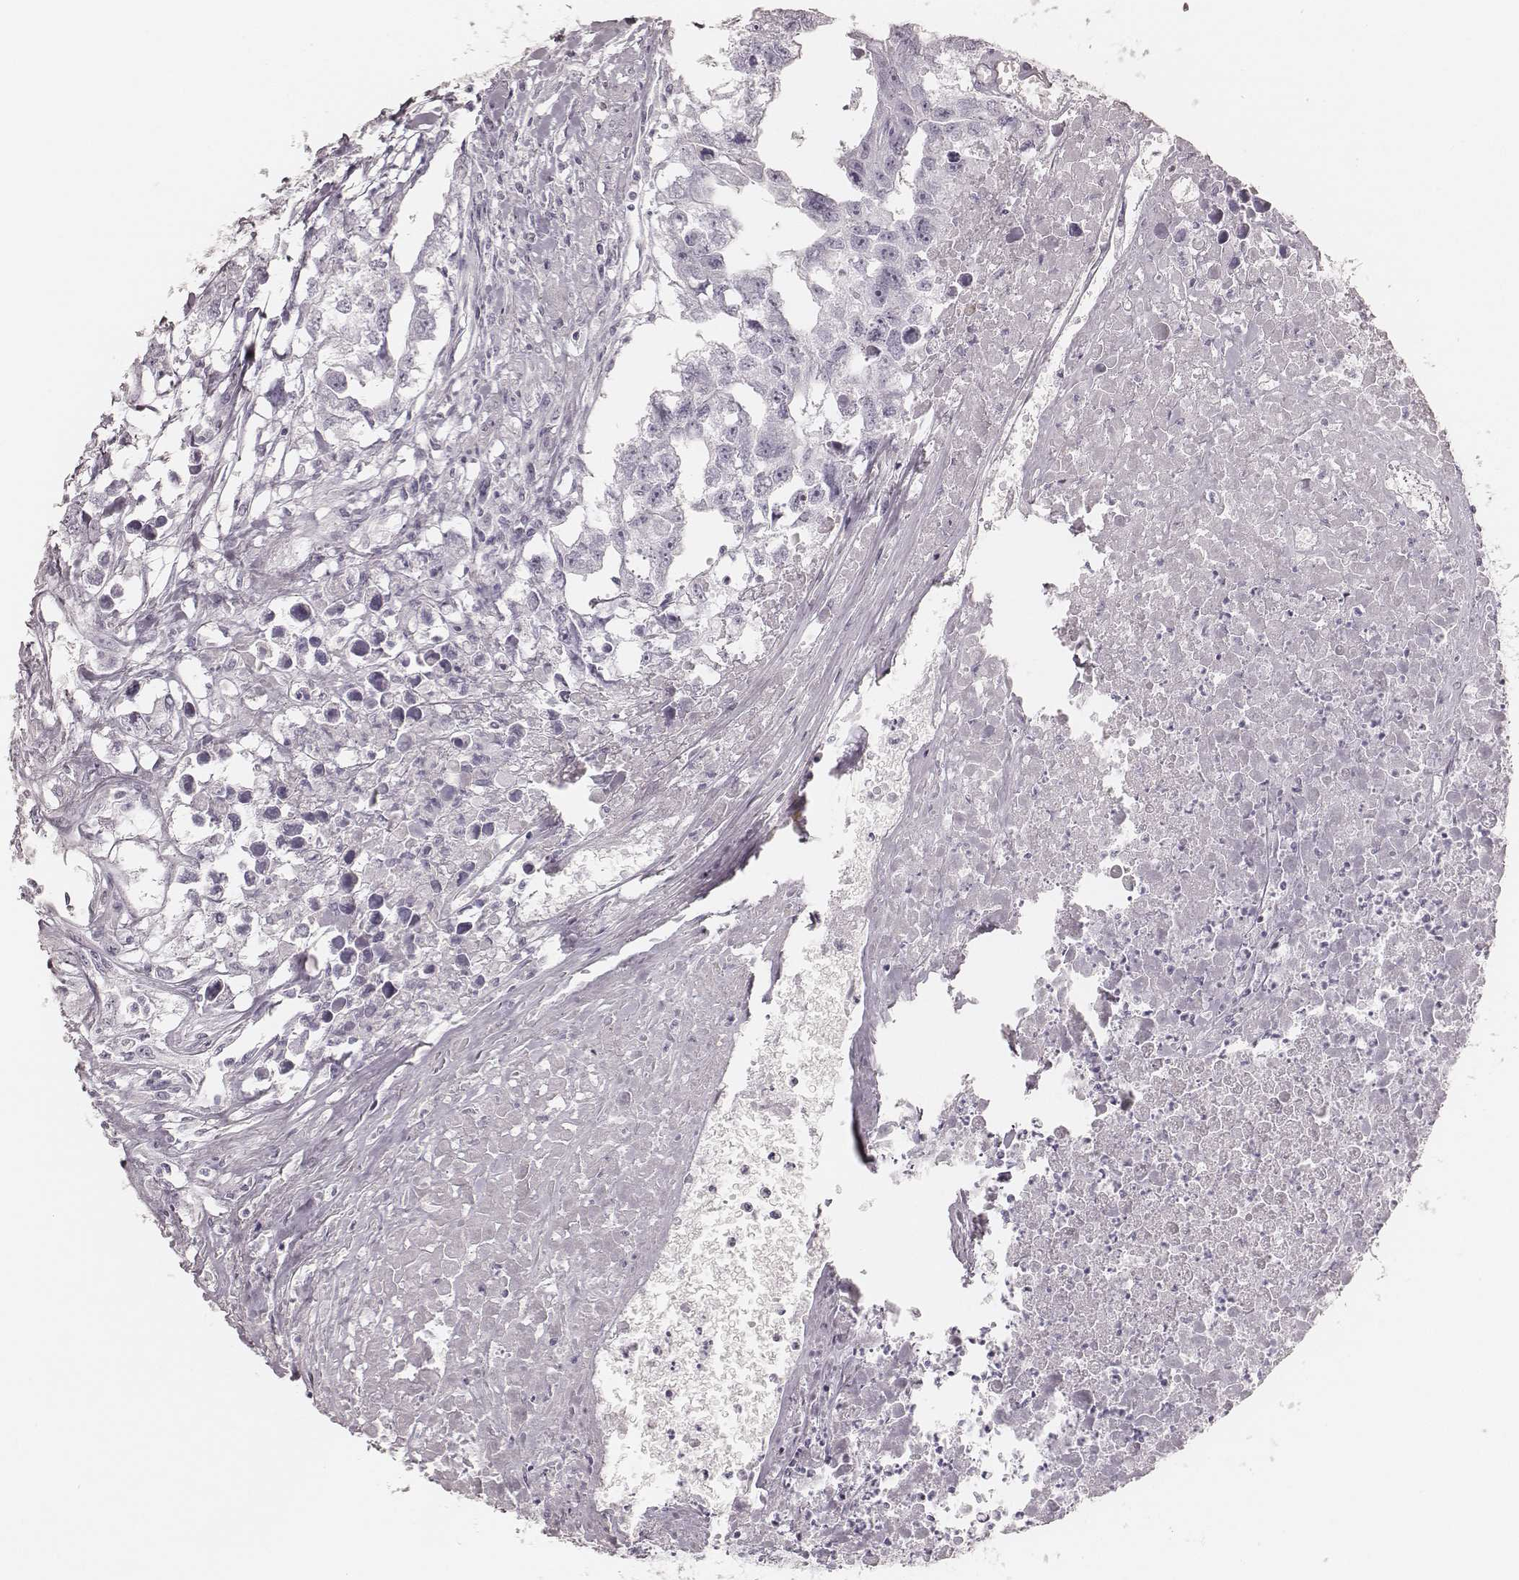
{"staining": {"intensity": "negative", "quantity": "none", "location": "none"}, "tissue": "testis cancer", "cell_type": "Tumor cells", "image_type": "cancer", "snomed": [{"axis": "morphology", "description": "Carcinoma, Embryonal, NOS"}, {"axis": "morphology", "description": "Teratoma, malignant, NOS"}, {"axis": "topography", "description": "Testis"}], "caption": "High power microscopy photomicrograph of an IHC image of testis cancer, revealing no significant positivity in tumor cells.", "gene": "KRT82", "patient": {"sex": "male", "age": 44}}